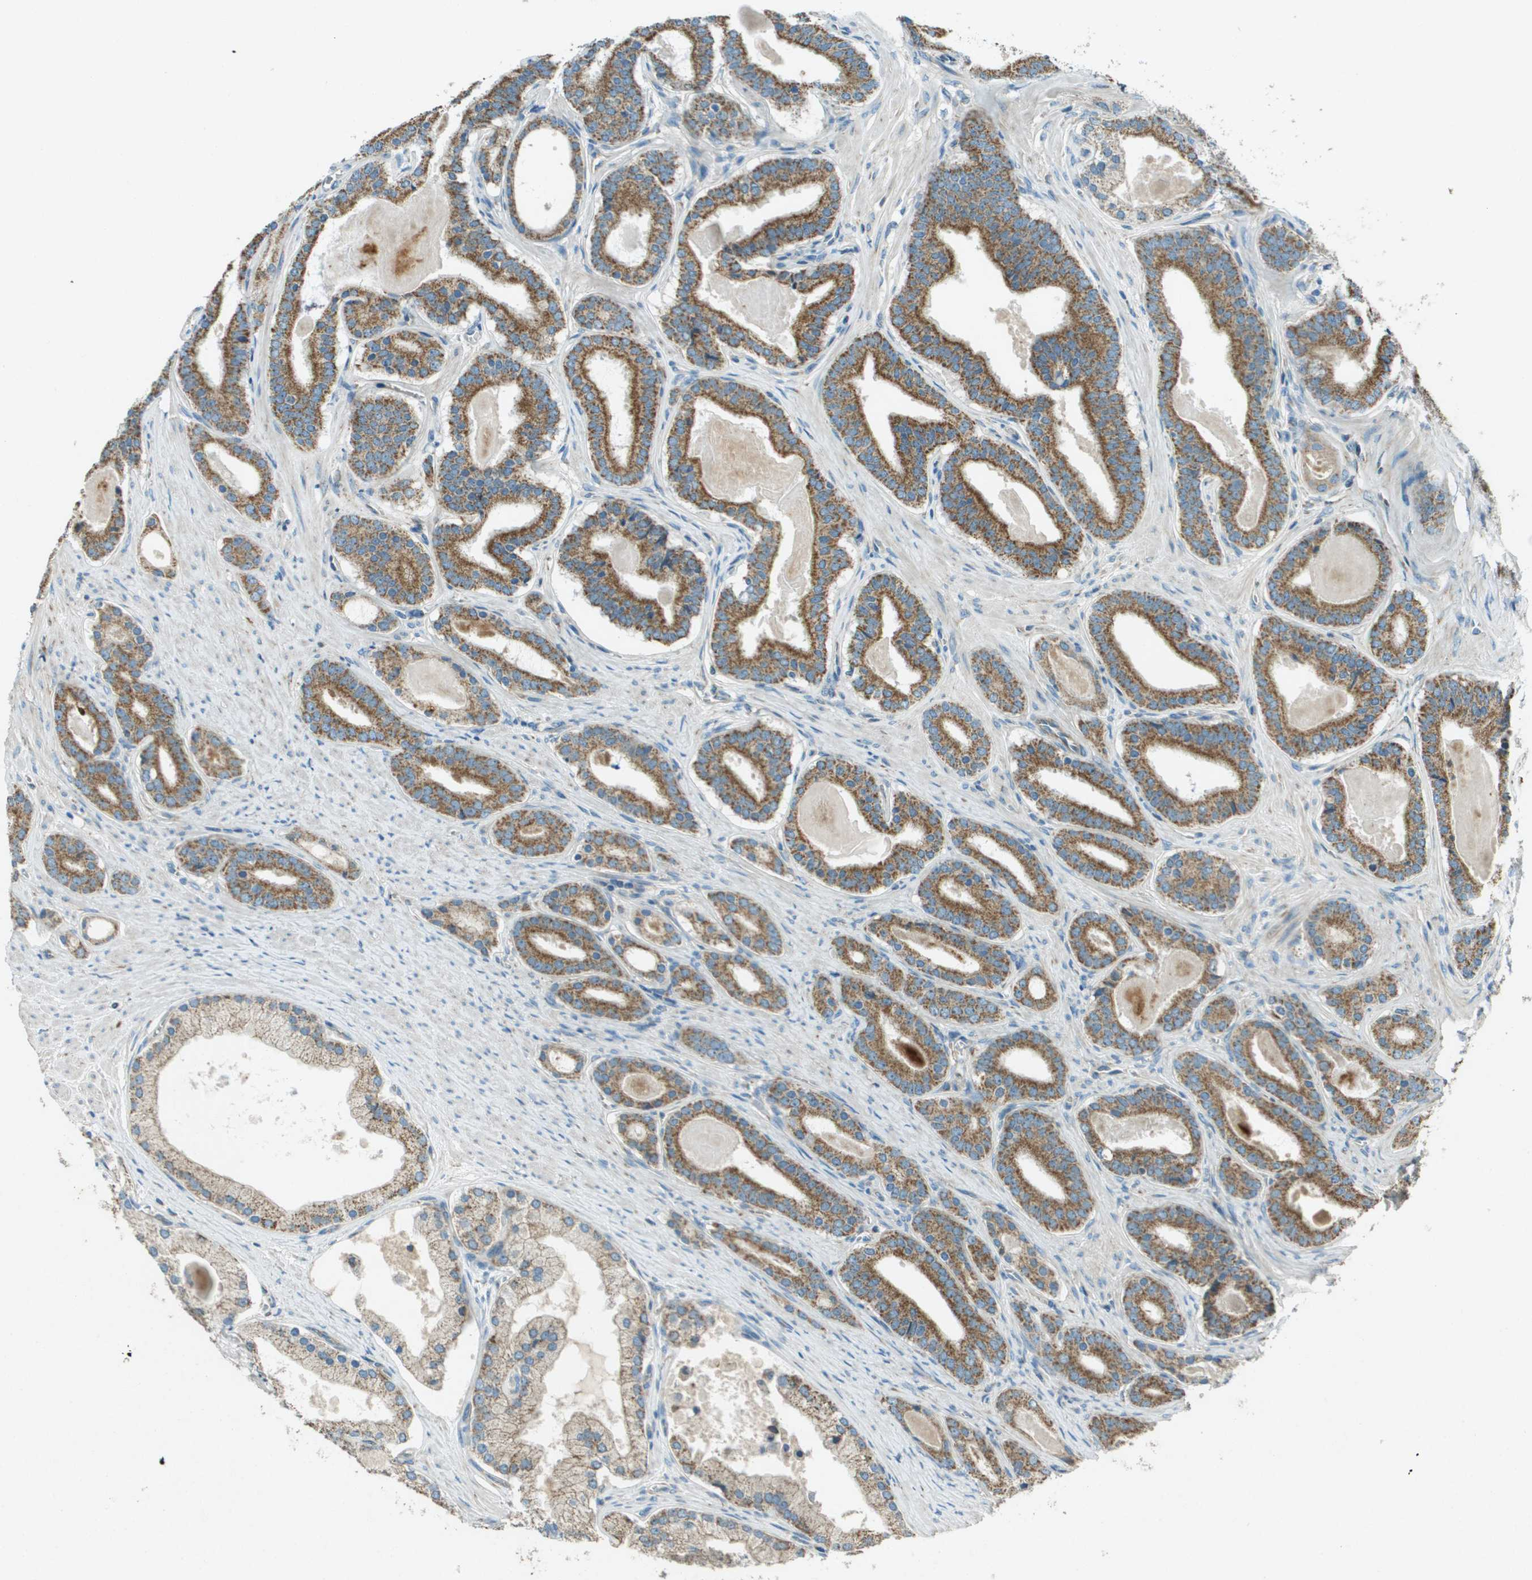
{"staining": {"intensity": "moderate", "quantity": ">75%", "location": "cytoplasmic/membranous"}, "tissue": "prostate cancer", "cell_type": "Tumor cells", "image_type": "cancer", "snomed": [{"axis": "morphology", "description": "Adenocarcinoma, High grade"}, {"axis": "topography", "description": "Prostate"}], "caption": "Immunohistochemistry (IHC) image of neoplastic tissue: prostate cancer stained using immunohistochemistry exhibits medium levels of moderate protein expression localized specifically in the cytoplasmic/membranous of tumor cells, appearing as a cytoplasmic/membranous brown color.", "gene": "MIGA1", "patient": {"sex": "male", "age": 60}}